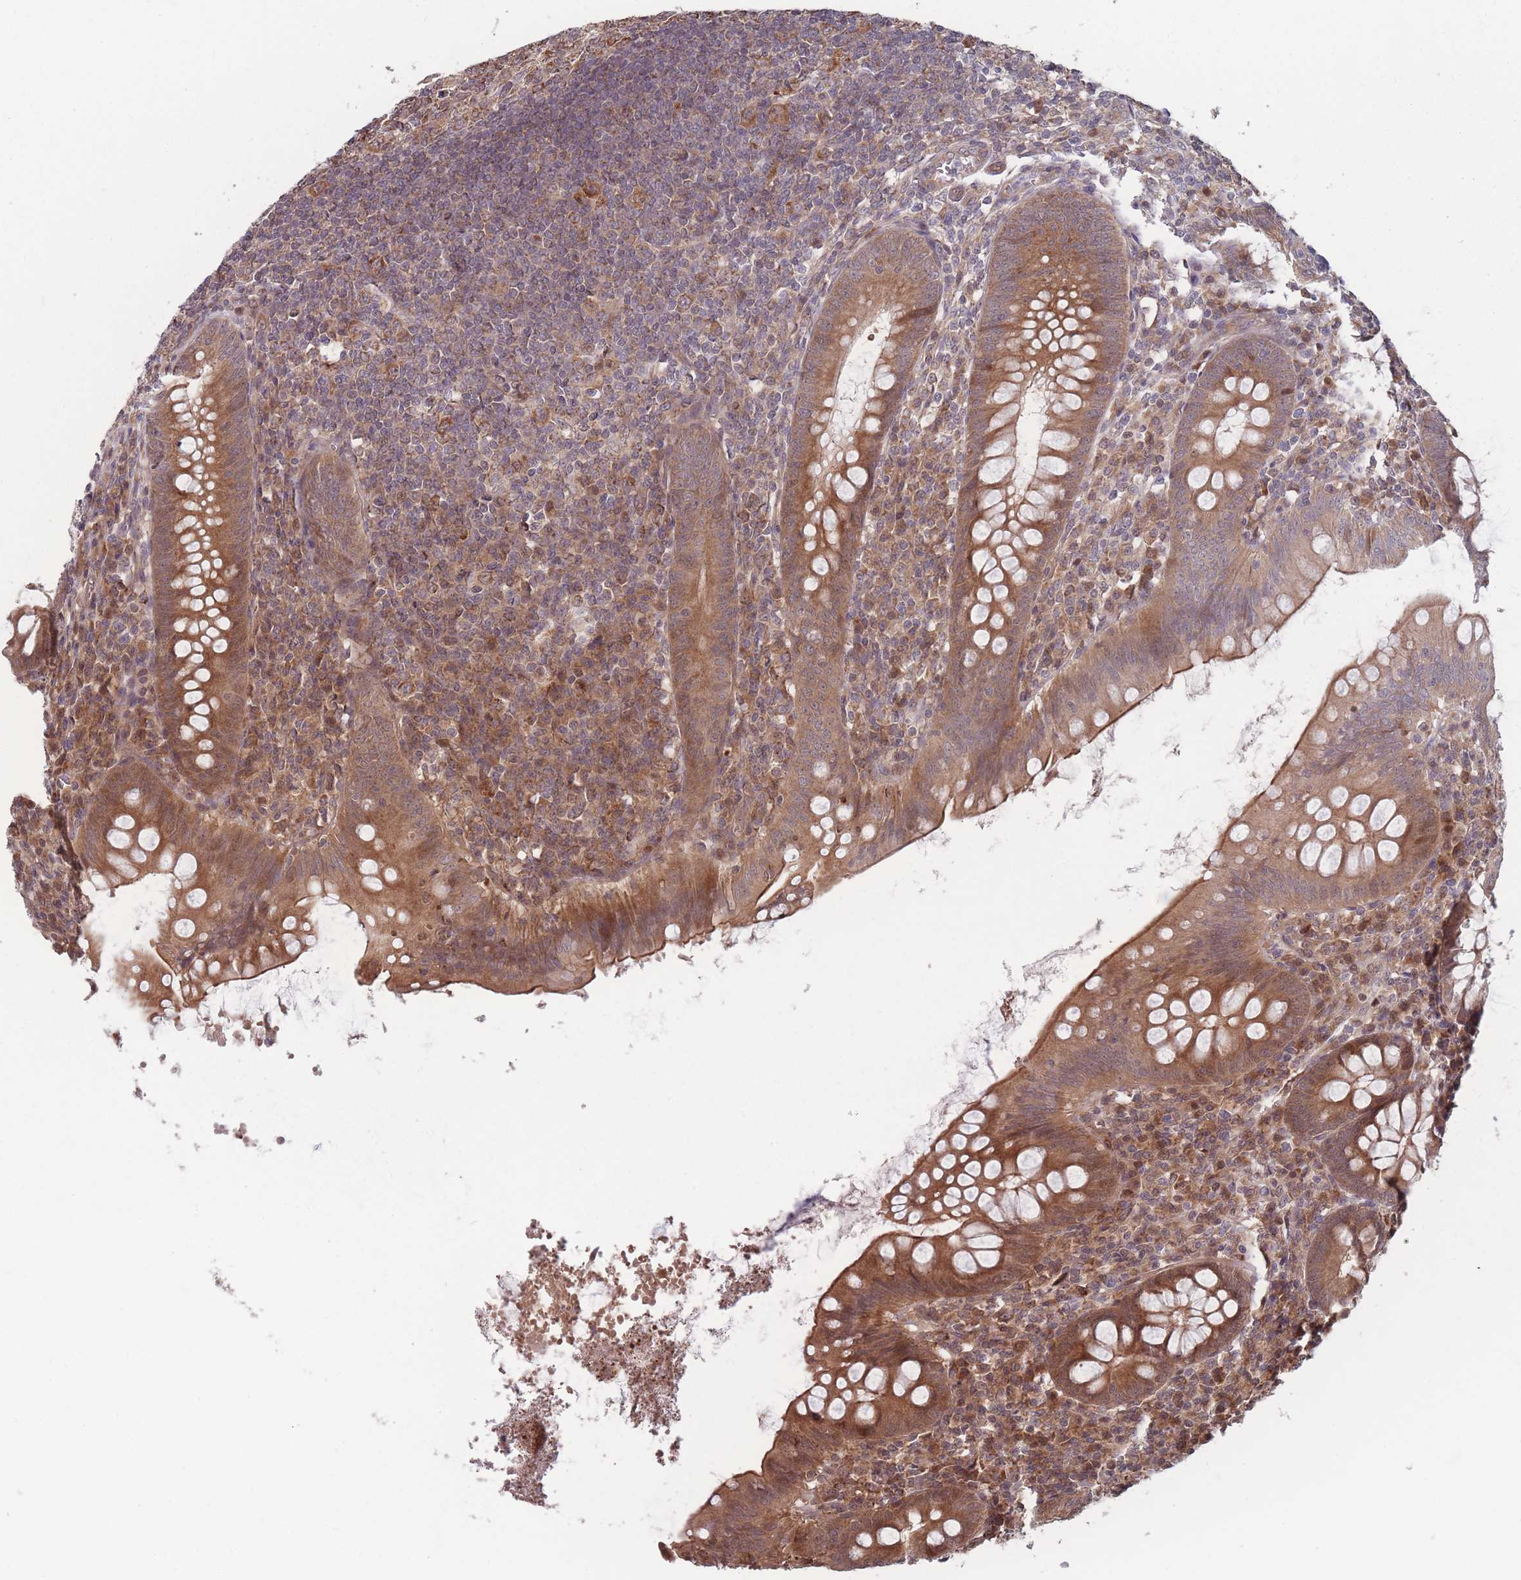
{"staining": {"intensity": "strong", "quantity": ">75%", "location": "cytoplasmic/membranous"}, "tissue": "appendix", "cell_type": "Glandular cells", "image_type": "normal", "snomed": [{"axis": "morphology", "description": "Normal tissue, NOS"}, {"axis": "topography", "description": "Appendix"}], "caption": "Glandular cells show strong cytoplasmic/membranous positivity in about >75% of cells in normal appendix. The protein of interest is shown in brown color, while the nuclei are stained blue.", "gene": "RPS18", "patient": {"sex": "male", "age": 56}}